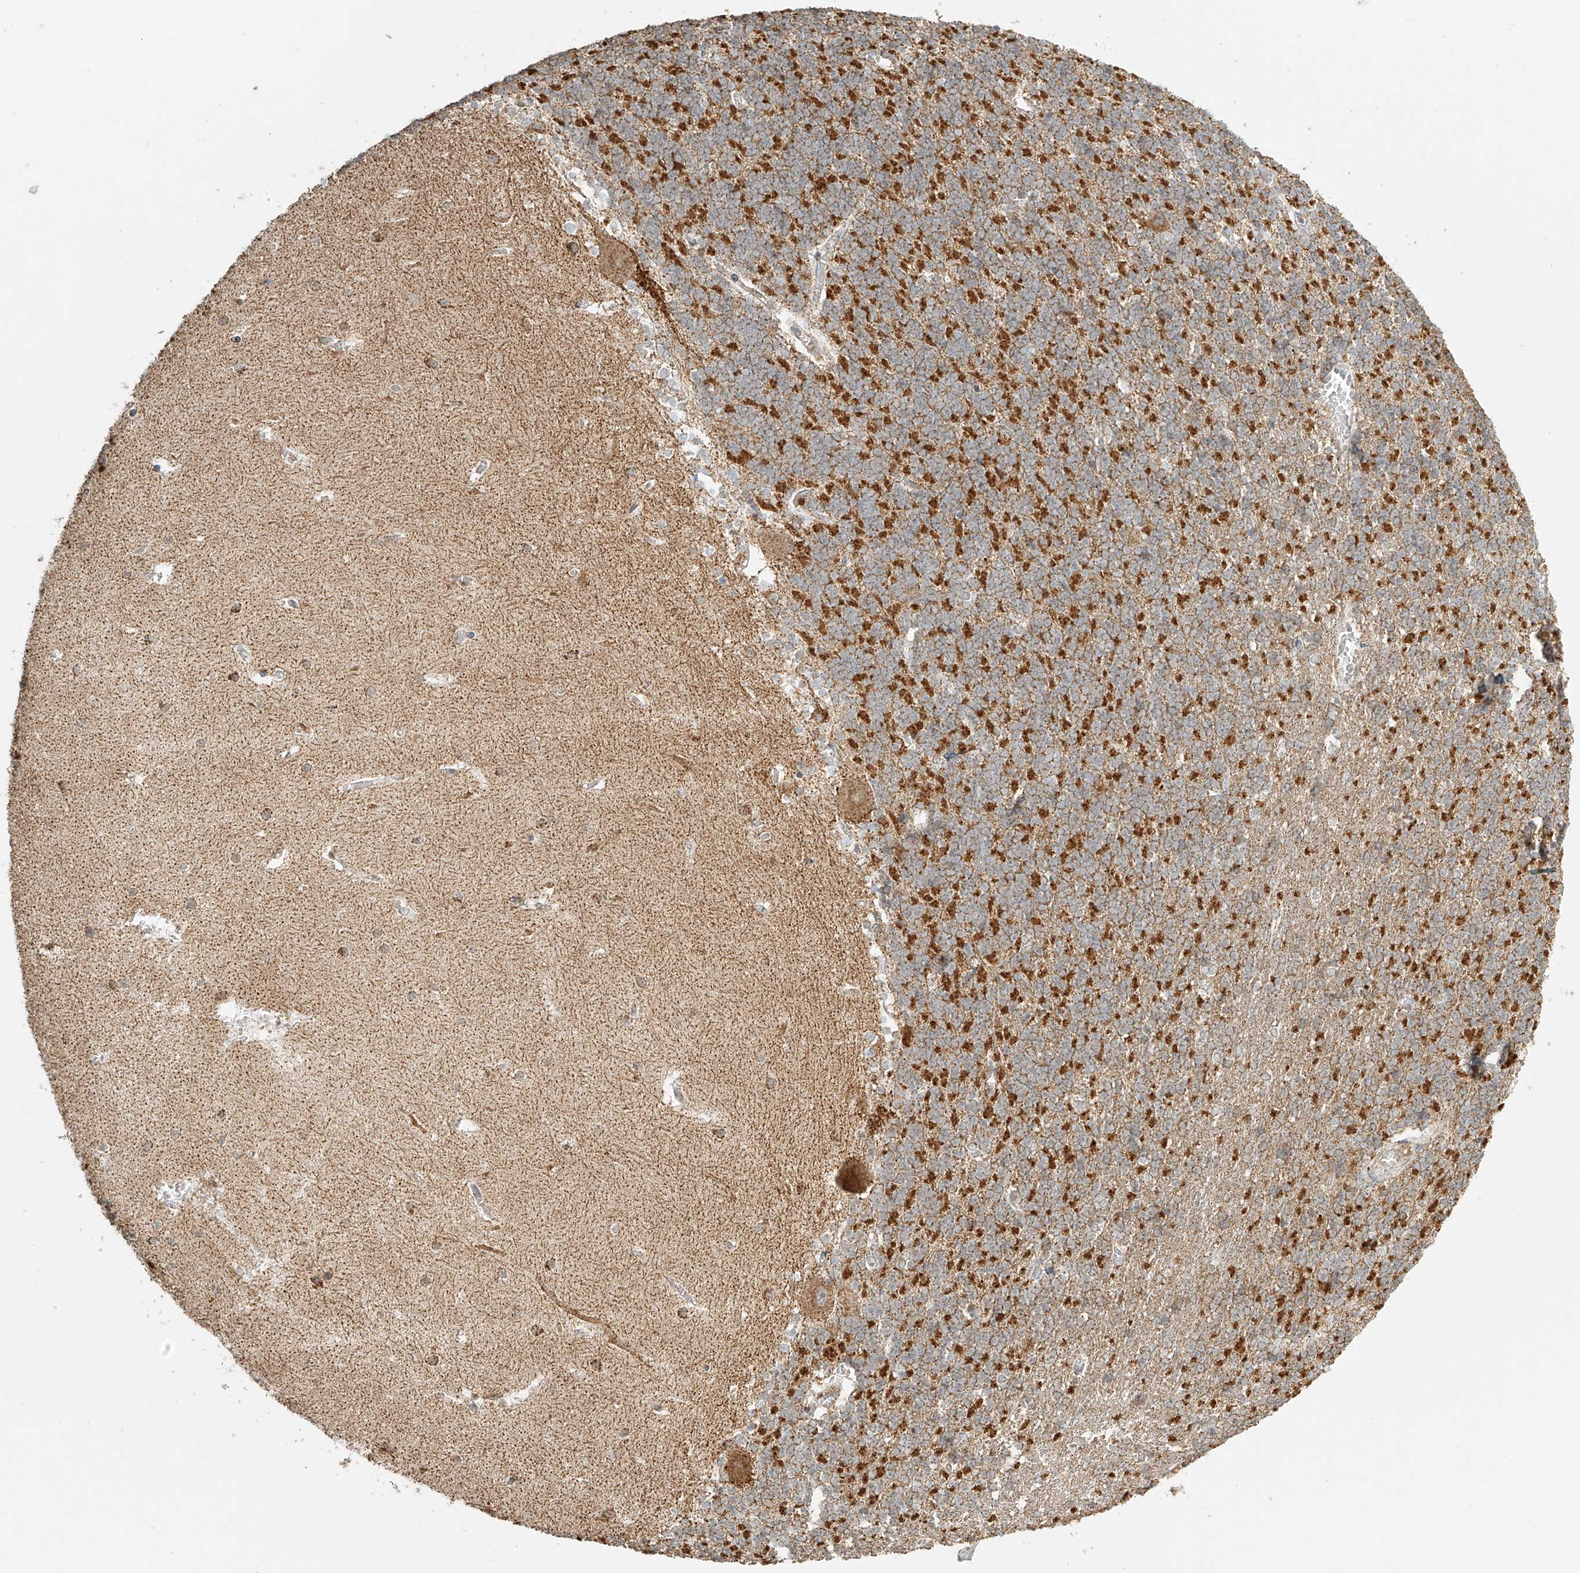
{"staining": {"intensity": "moderate", "quantity": "<25%", "location": "cytoplasmic/membranous"}, "tissue": "cerebellum", "cell_type": "Cells in granular layer", "image_type": "normal", "snomed": [{"axis": "morphology", "description": "Normal tissue, NOS"}, {"axis": "topography", "description": "Cerebellum"}], "caption": "A high-resolution histopathology image shows IHC staining of normal cerebellum, which exhibits moderate cytoplasmic/membranous positivity in approximately <25% of cells in granular layer.", "gene": "MIPEP", "patient": {"sex": "male", "age": 37}}